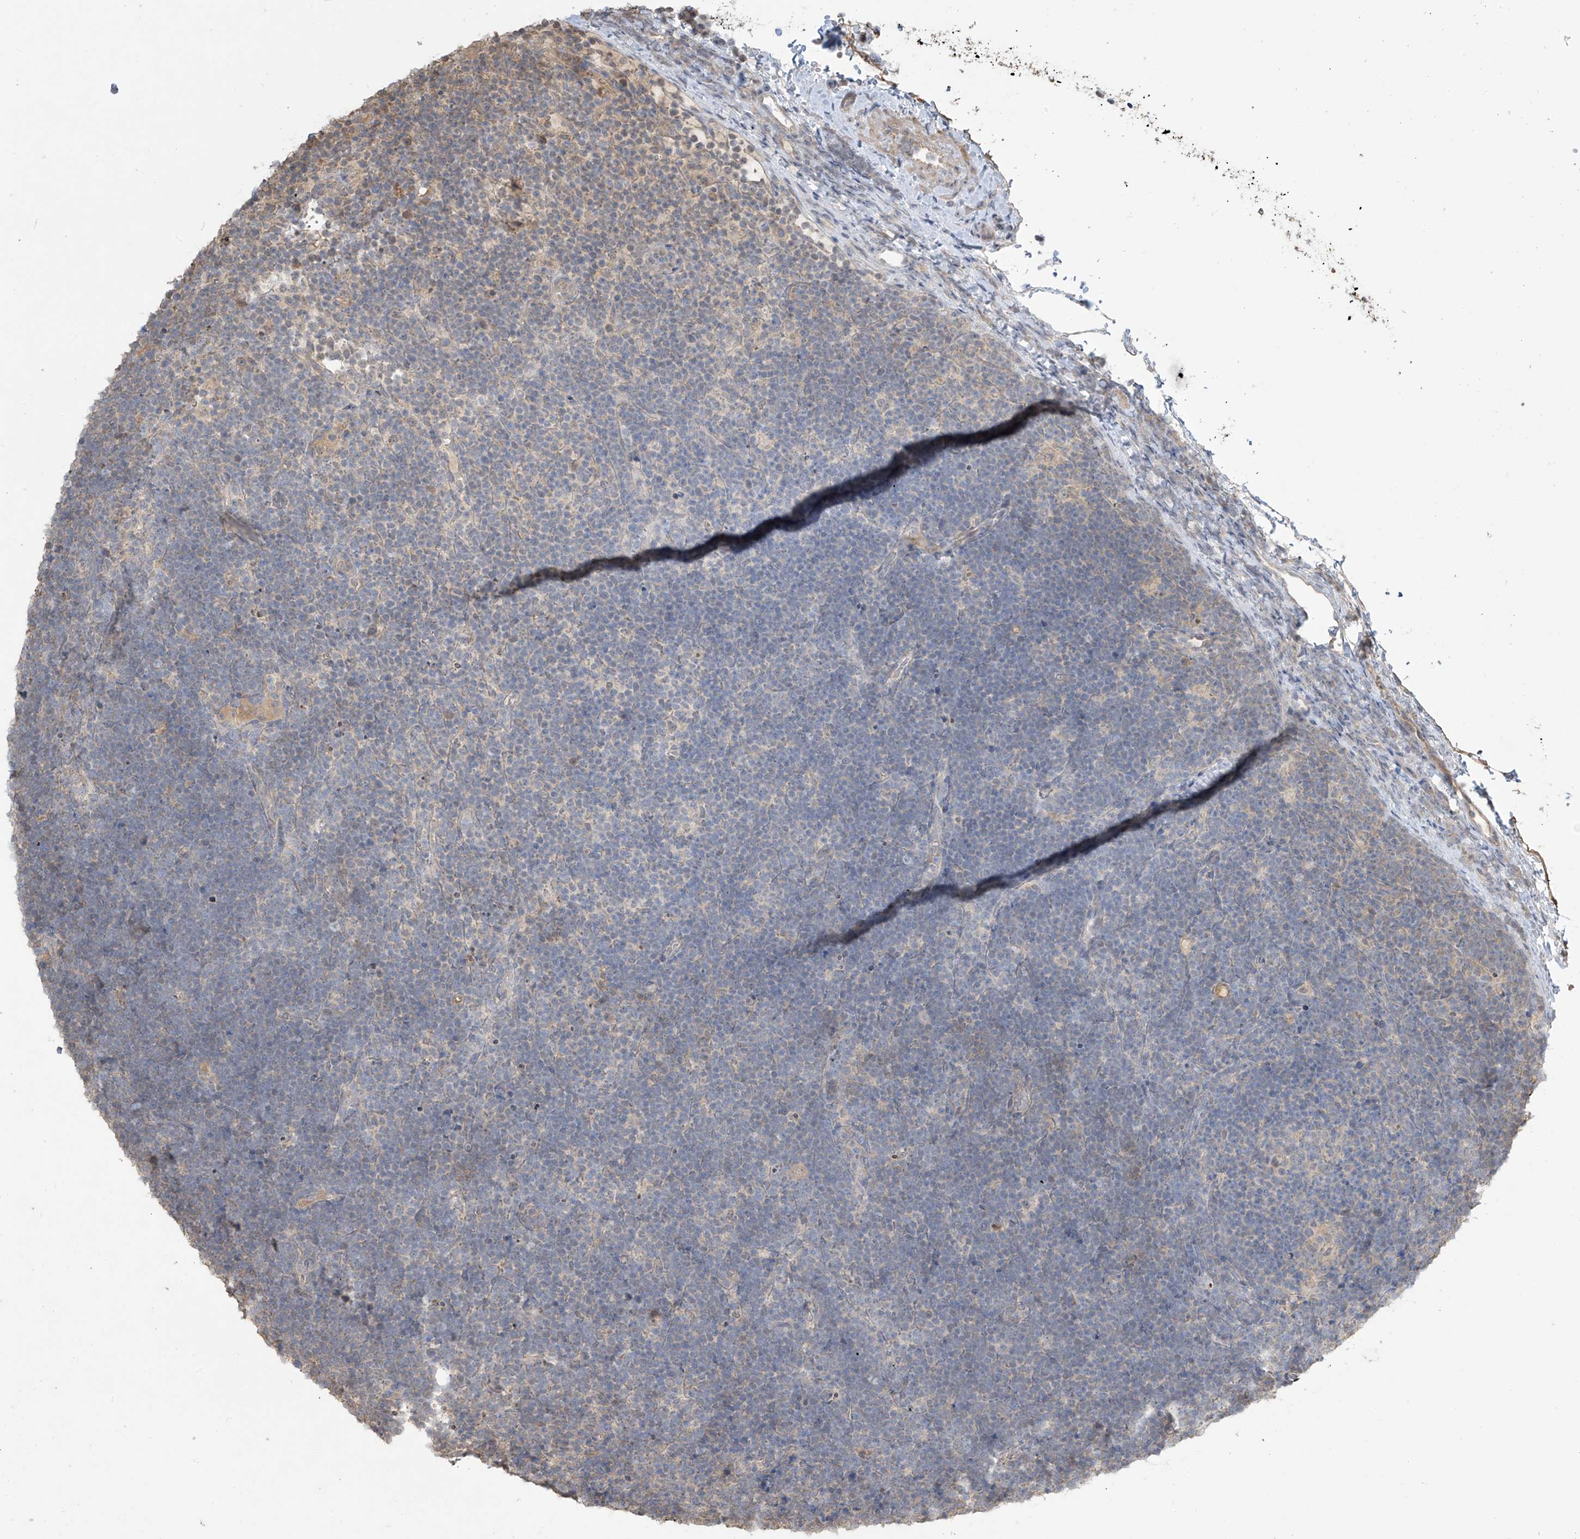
{"staining": {"intensity": "negative", "quantity": "none", "location": "none"}, "tissue": "lymphoma", "cell_type": "Tumor cells", "image_type": "cancer", "snomed": [{"axis": "morphology", "description": "Malignant lymphoma, non-Hodgkin's type, High grade"}, {"axis": "topography", "description": "Lymph node"}], "caption": "Photomicrograph shows no significant protein positivity in tumor cells of lymphoma. The staining is performed using DAB (3,3'-diaminobenzidine) brown chromogen with nuclei counter-stained in using hematoxylin.", "gene": "SLFN14", "patient": {"sex": "male", "age": 13}}